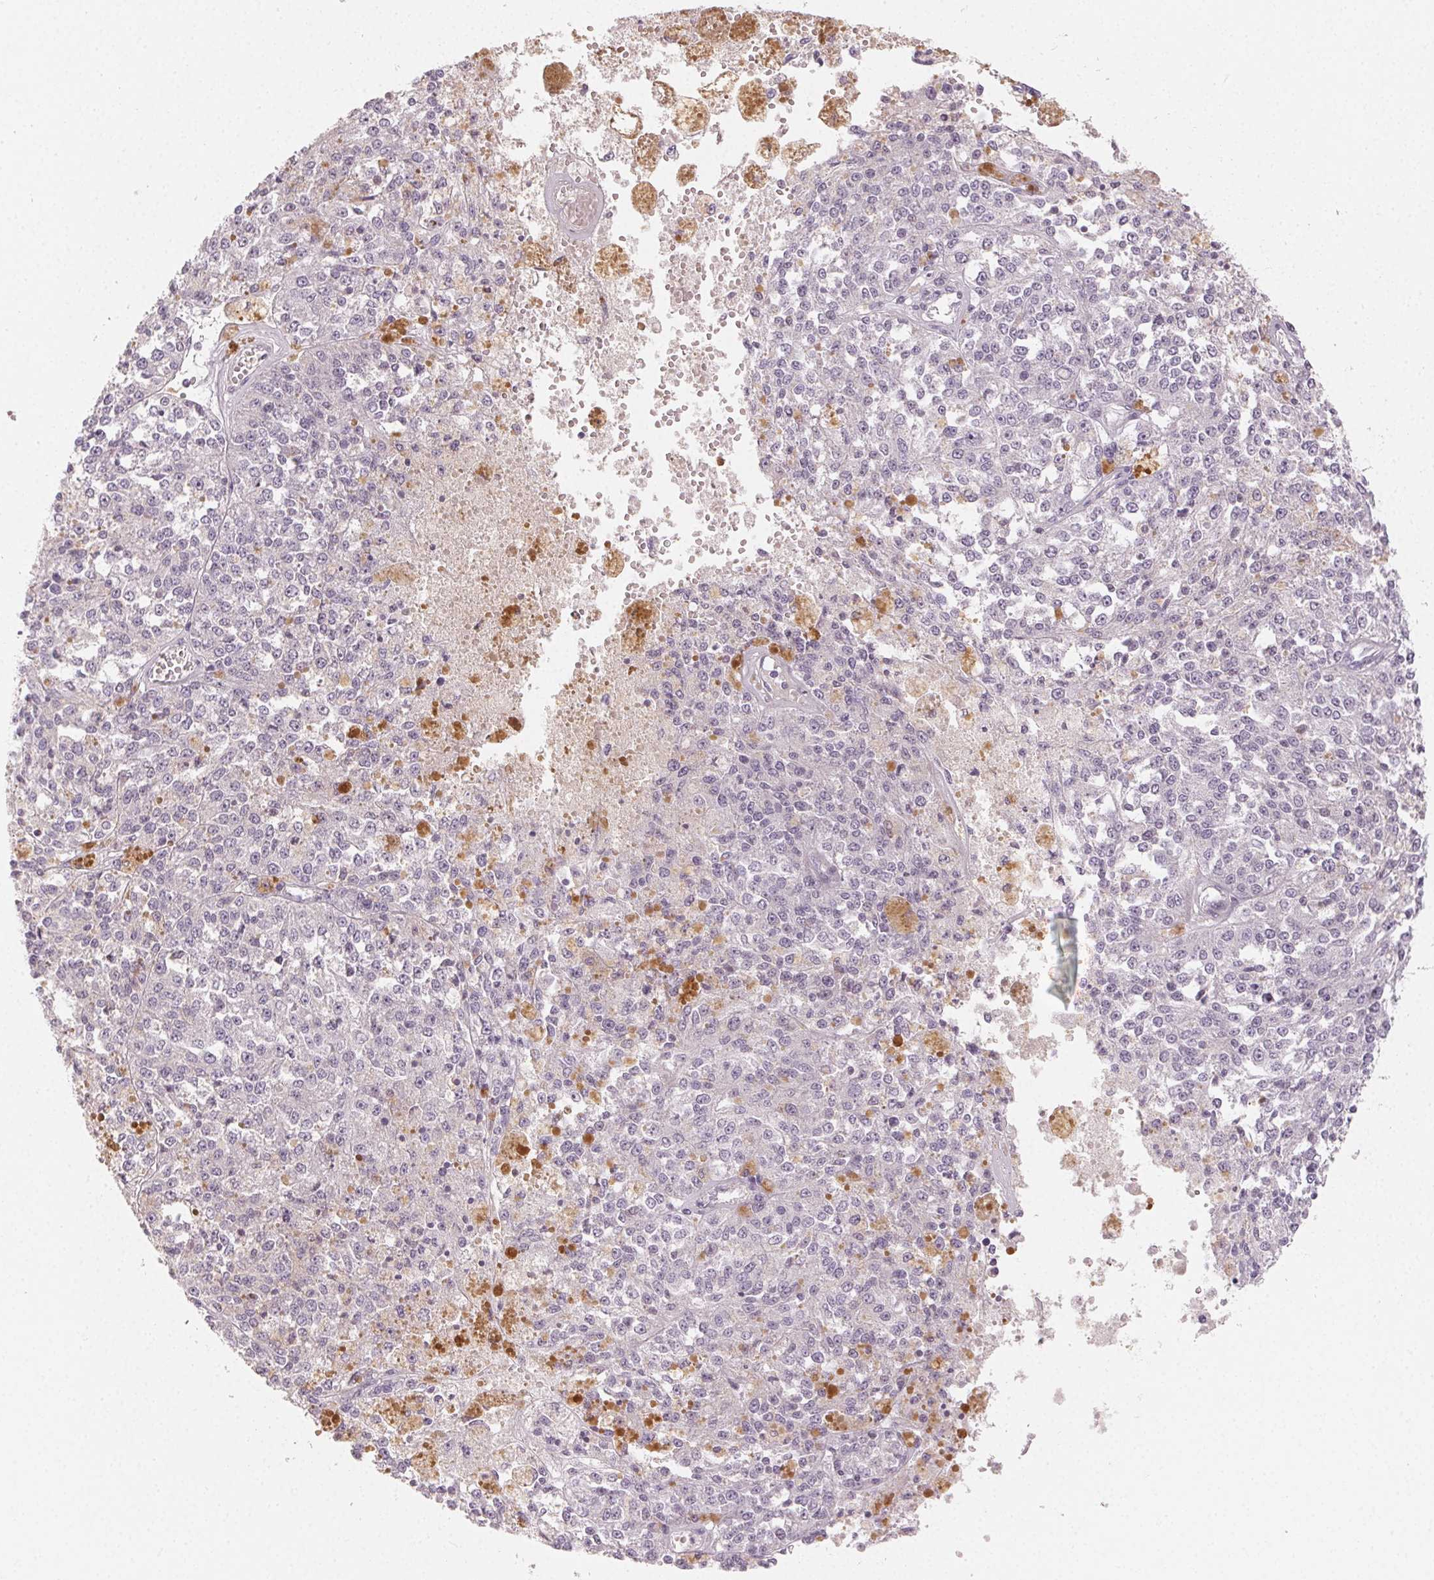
{"staining": {"intensity": "negative", "quantity": "none", "location": "none"}, "tissue": "melanoma", "cell_type": "Tumor cells", "image_type": "cancer", "snomed": [{"axis": "morphology", "description": "Malignant melanoma, Metastatic site"}, {"axis": "topography", "description": "Lymph node"}], "caption": "DAB immunohistochemical staining of melanoma exhibits no significant positivity in tumor cells. (DAB (3,3'-diaminobenzidine) immunohistochemistry, high magnification).", "gene": "LVRN", "patient": {"sex": "female", "age": 64}}